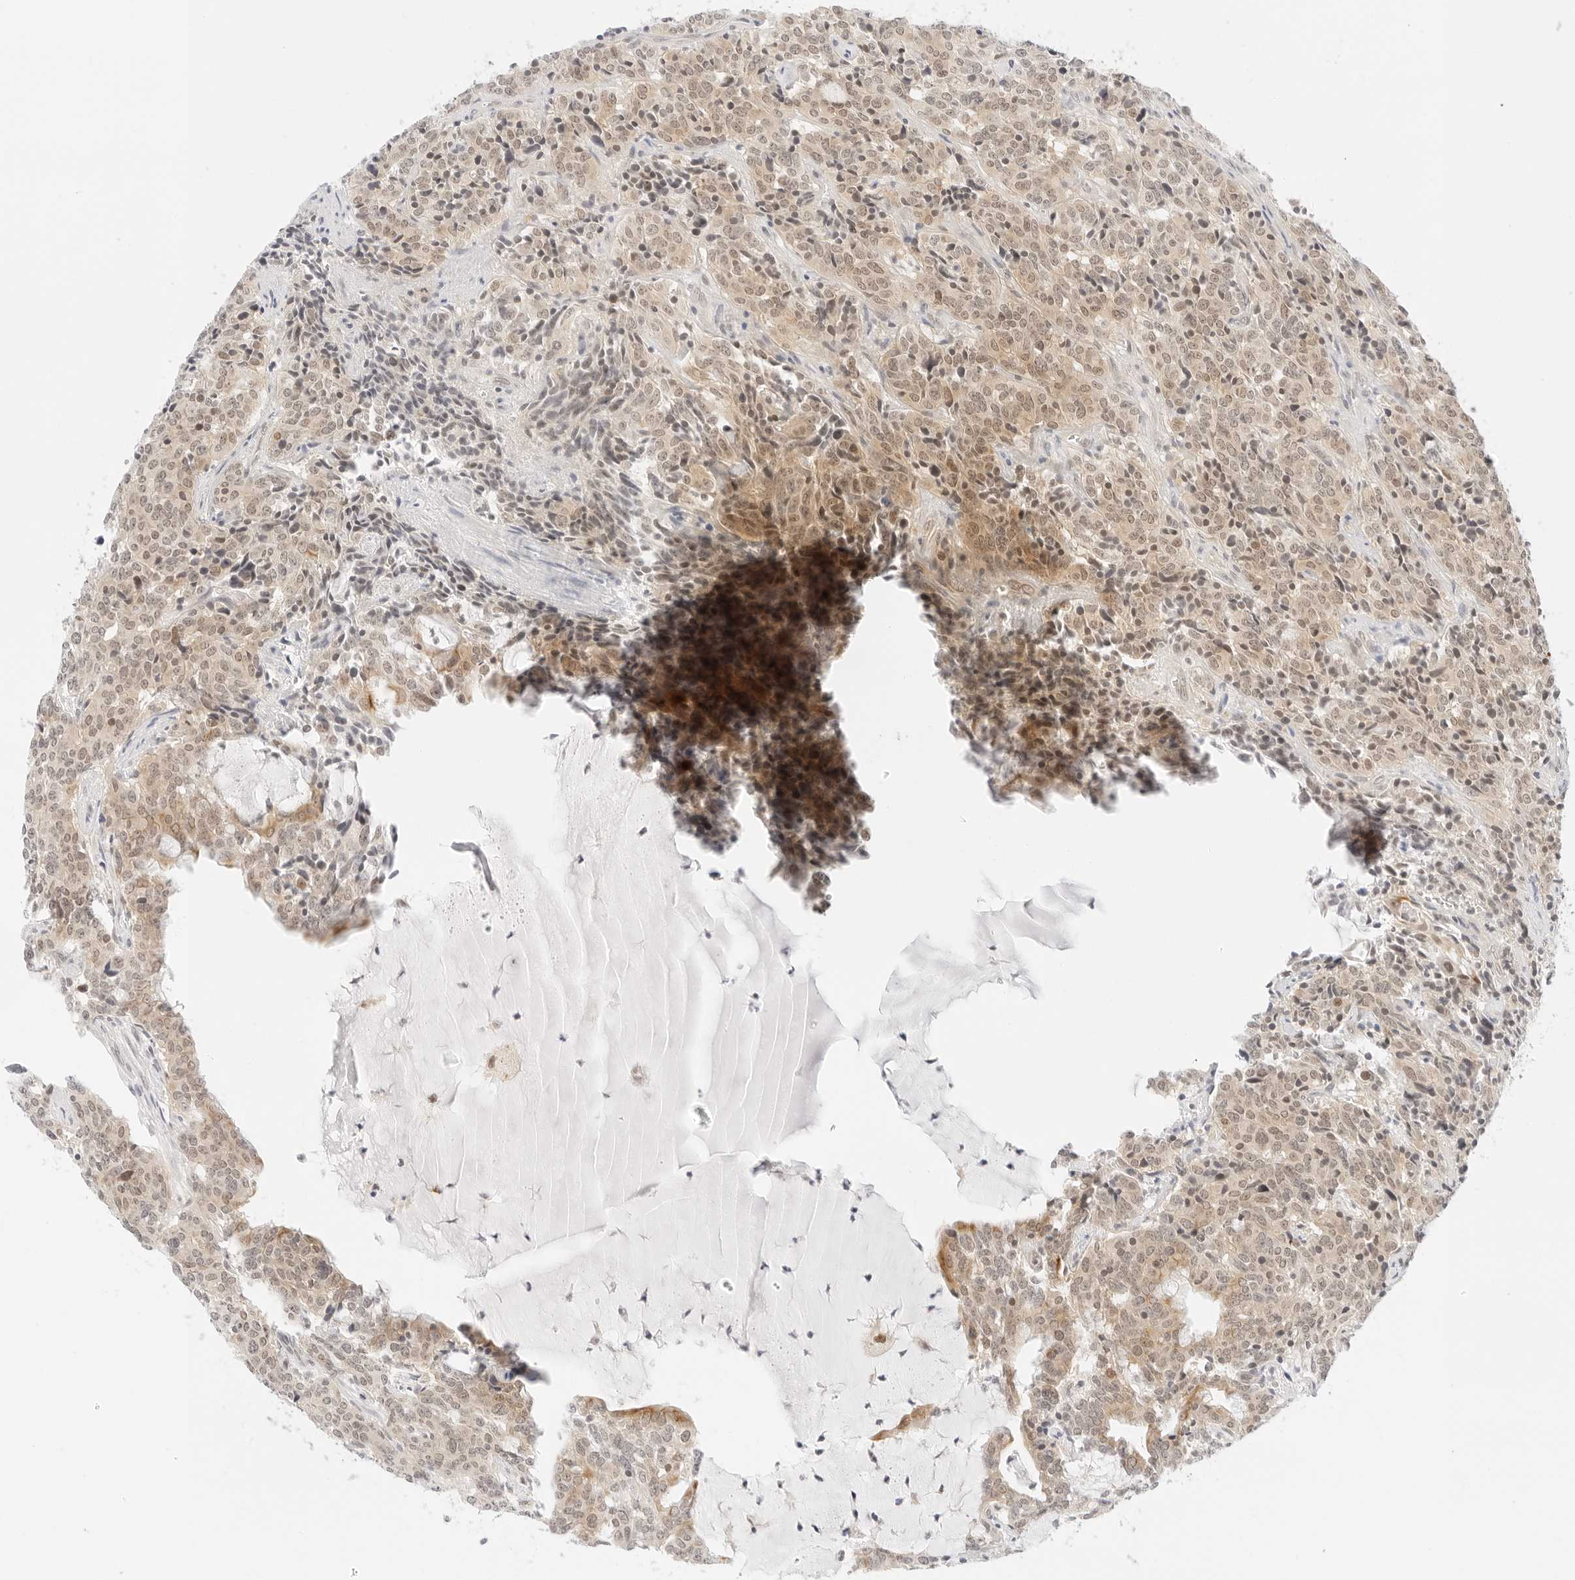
{"staining": {"intensity": "weak", "quantity": "25%-75%", "location": "cytoplasmic/membranous,nuclear"}, "tissue": "carcinoid", "cell_type": "Tumor cells", "image_type": "cancer", "snomed": [{"axis": "morphology", "description": "Carcinoid, malignant, NOS"}, {"axis": "topography", "description": "Lung"}], "caption": "Immunohistochemical staining of human carcinoid (malignant) exhibits low levels of weak cytoplasmic/membranous and nuclear staining in about 25%-75% of tumor cells.", "gene": "POLR3C", "patient": {"sex": "female", "age": 46}}